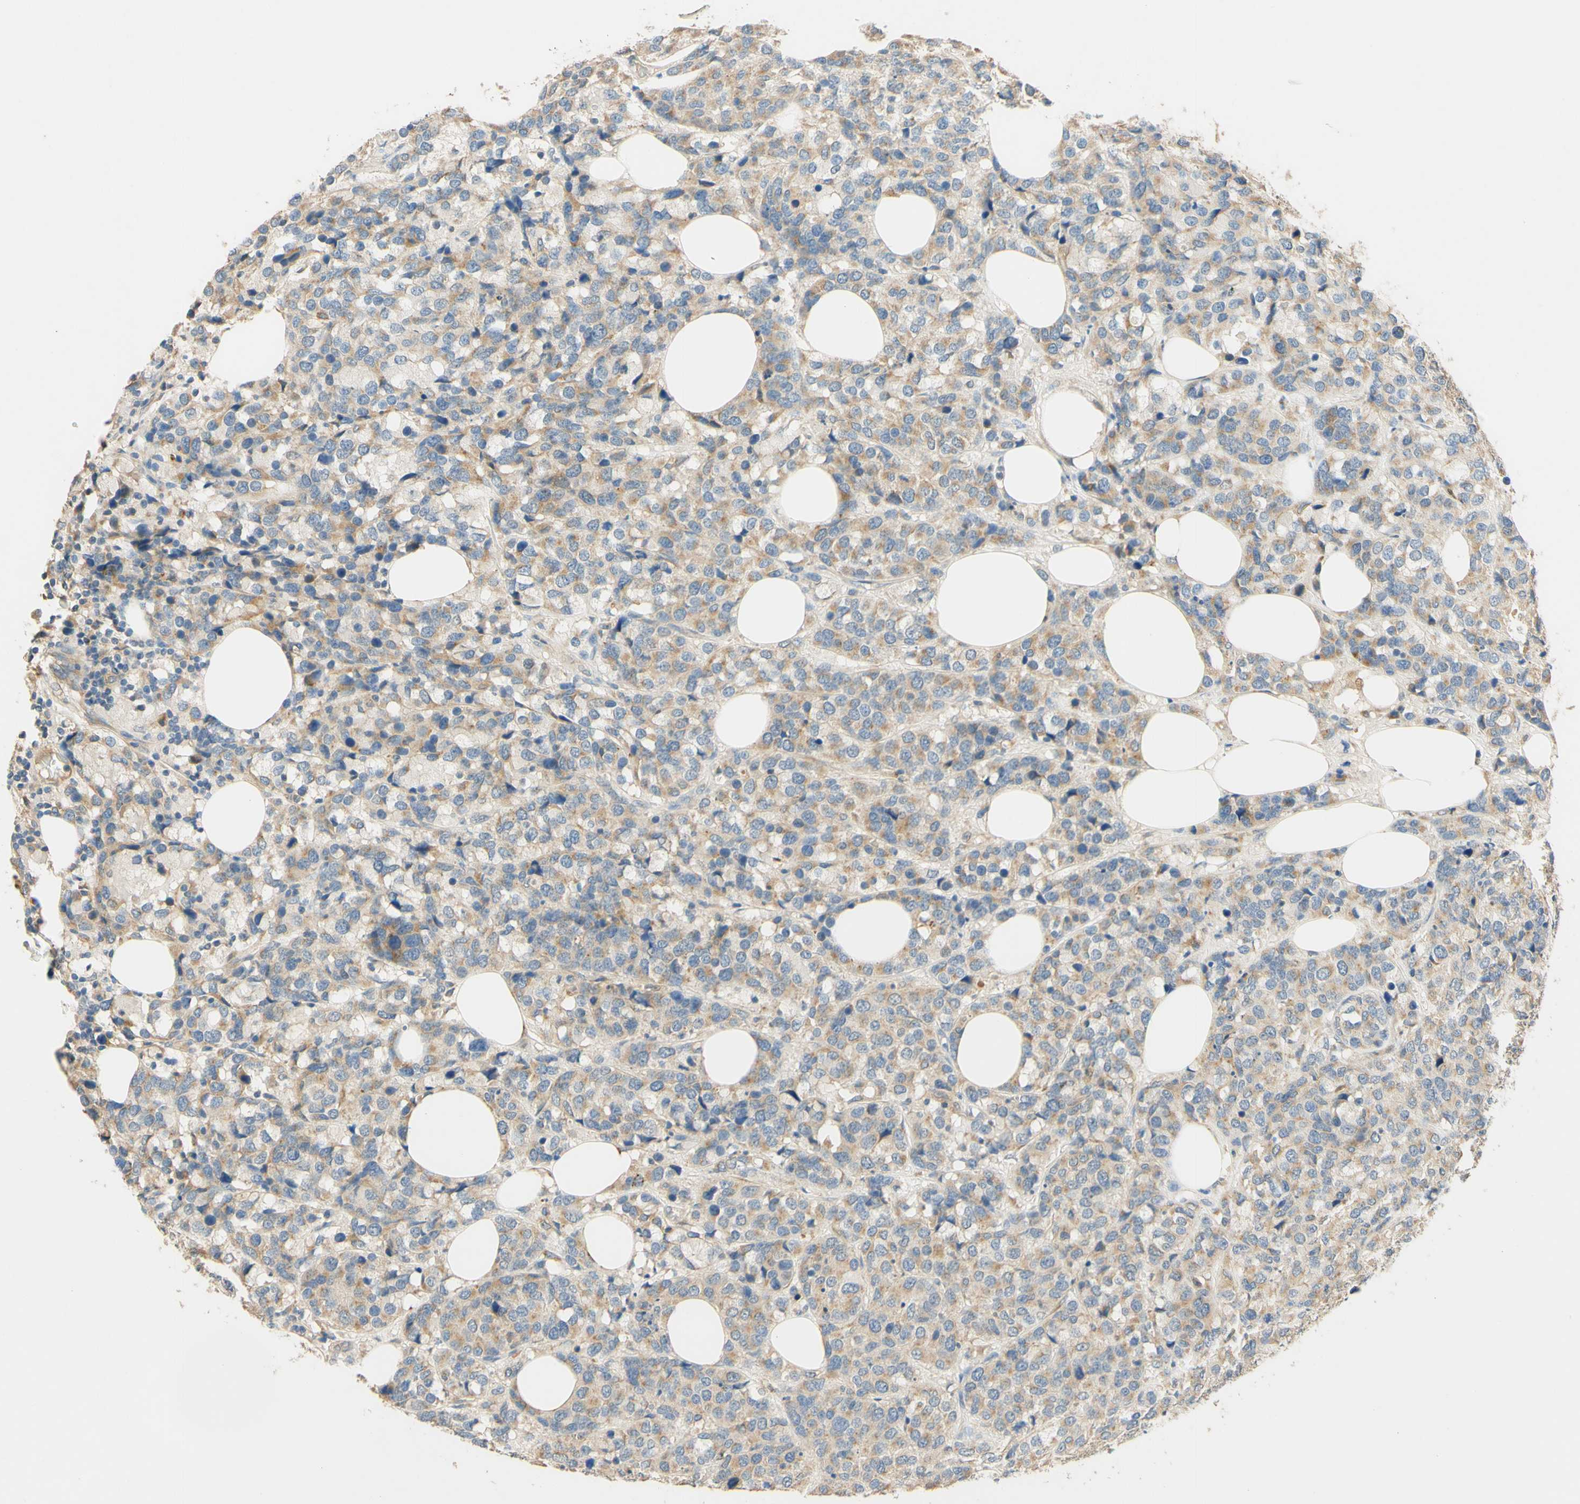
{"staining": {"intensity": "weak", "quantity": ">75%", "location": "cytoplasmic/membranous"}, "tissue": "breast cancer", "cell_type": "Tumor cells", "image_type": "cancer", "snomed": [{"axis": "morphology", "description": "Lobular carcinoma"}, {"axis": "topography", "description": "Breast"}], "caption": "IHC photomicrograph of lobular carcinoma (breast) stained for a protein (brown), which shows low levels of weak cytoplasmic/membranous expression in approximately >75% of tumor cells.", "gene": "ENTREP2", "patient": {"sex": "female", "age": 59}}